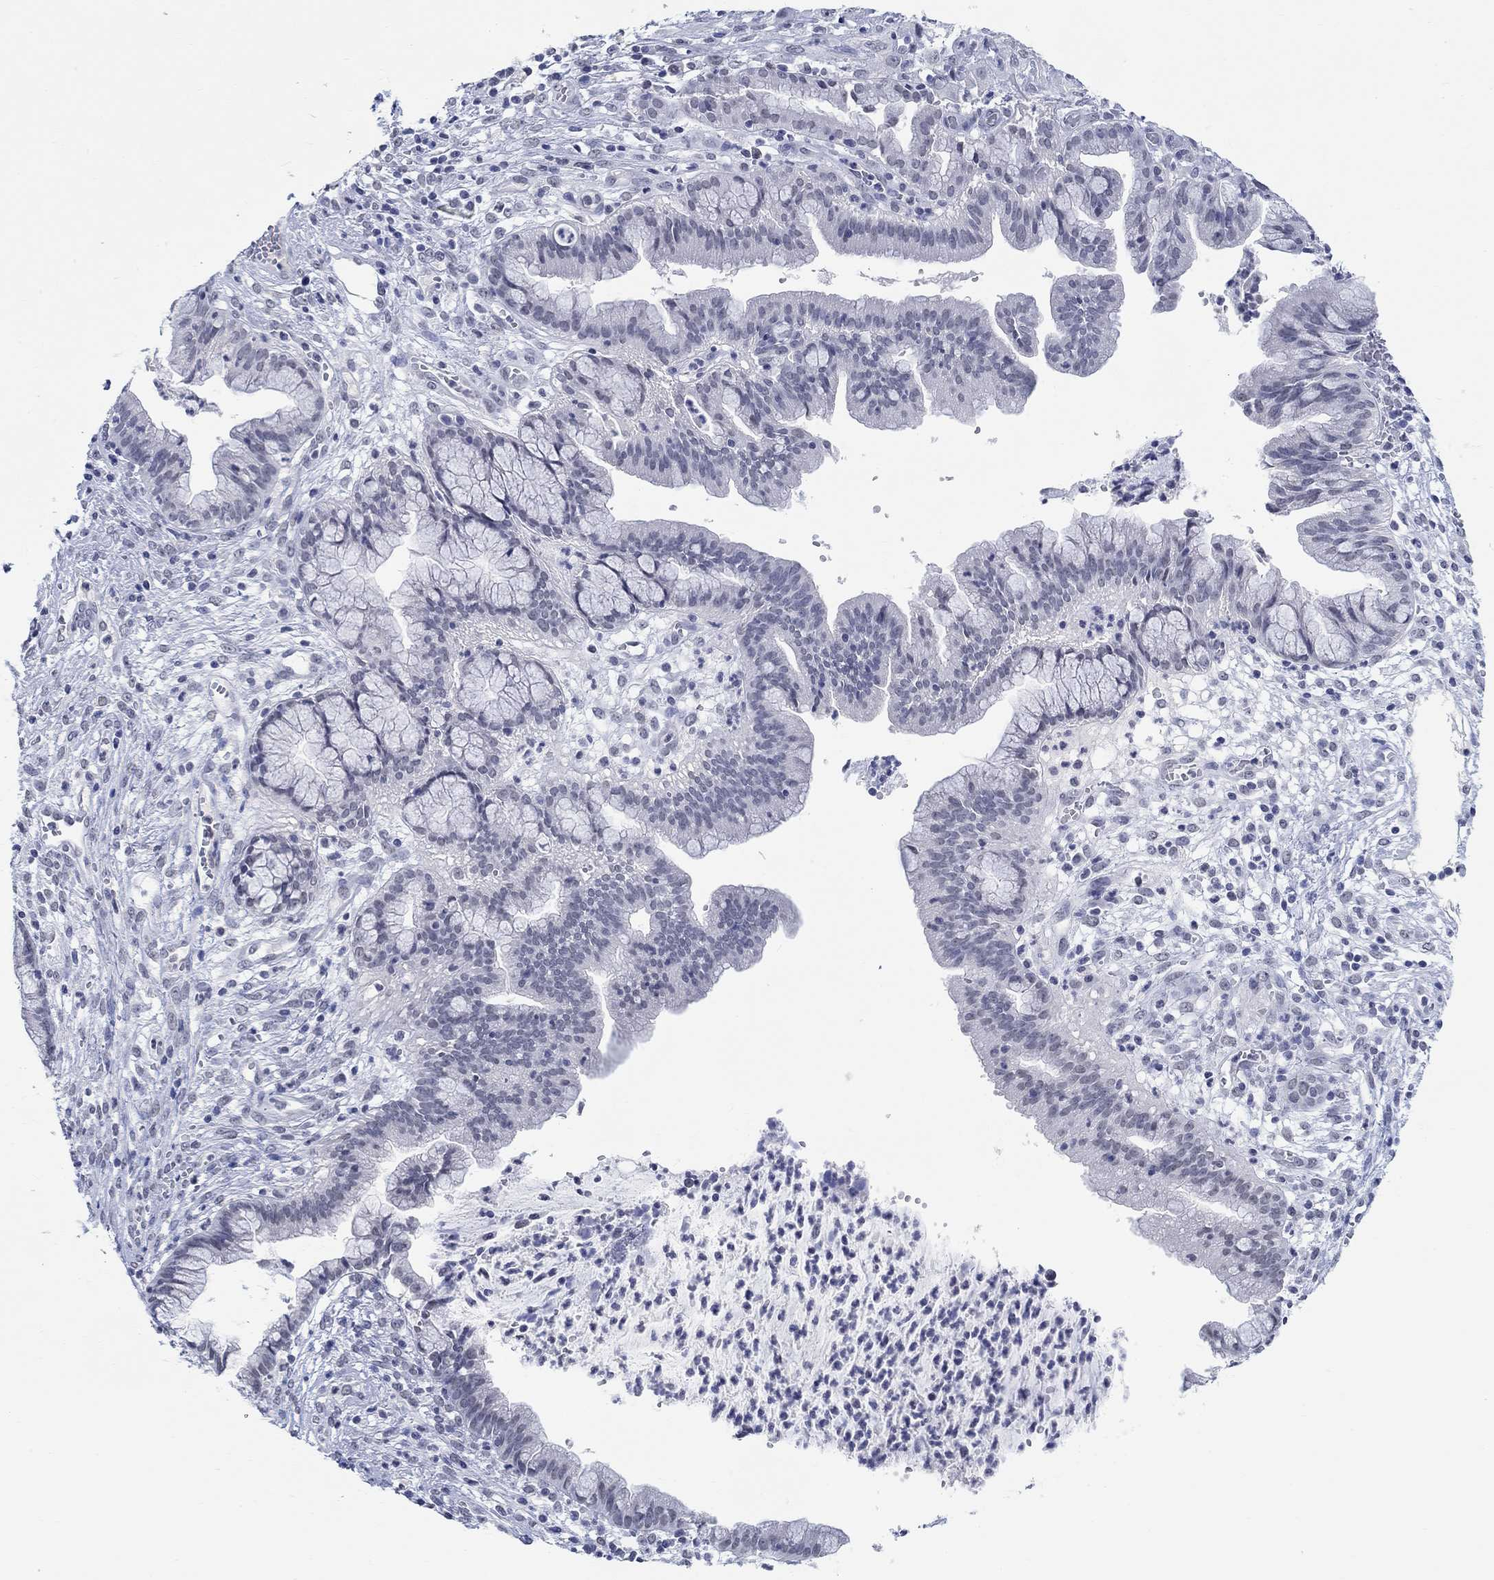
{"staining": {"intensity": "negative", "quantity": "none", "location": "none"}, "tissue": "cervical cancer", "cell_type": "Tumor cells", "image_type": "cancer", "snomed": [{"axis": "morphology", "description": "Squamous cell carcinoma, NOS"}, {"axis": "topography", "description": "Cervix"}], "caption": "Histopathology image shows no significant protein expression in tumor cells of cervical cancer.", "gene": "ANKS1B", "patient": {"sex": "female", "age": 32}}